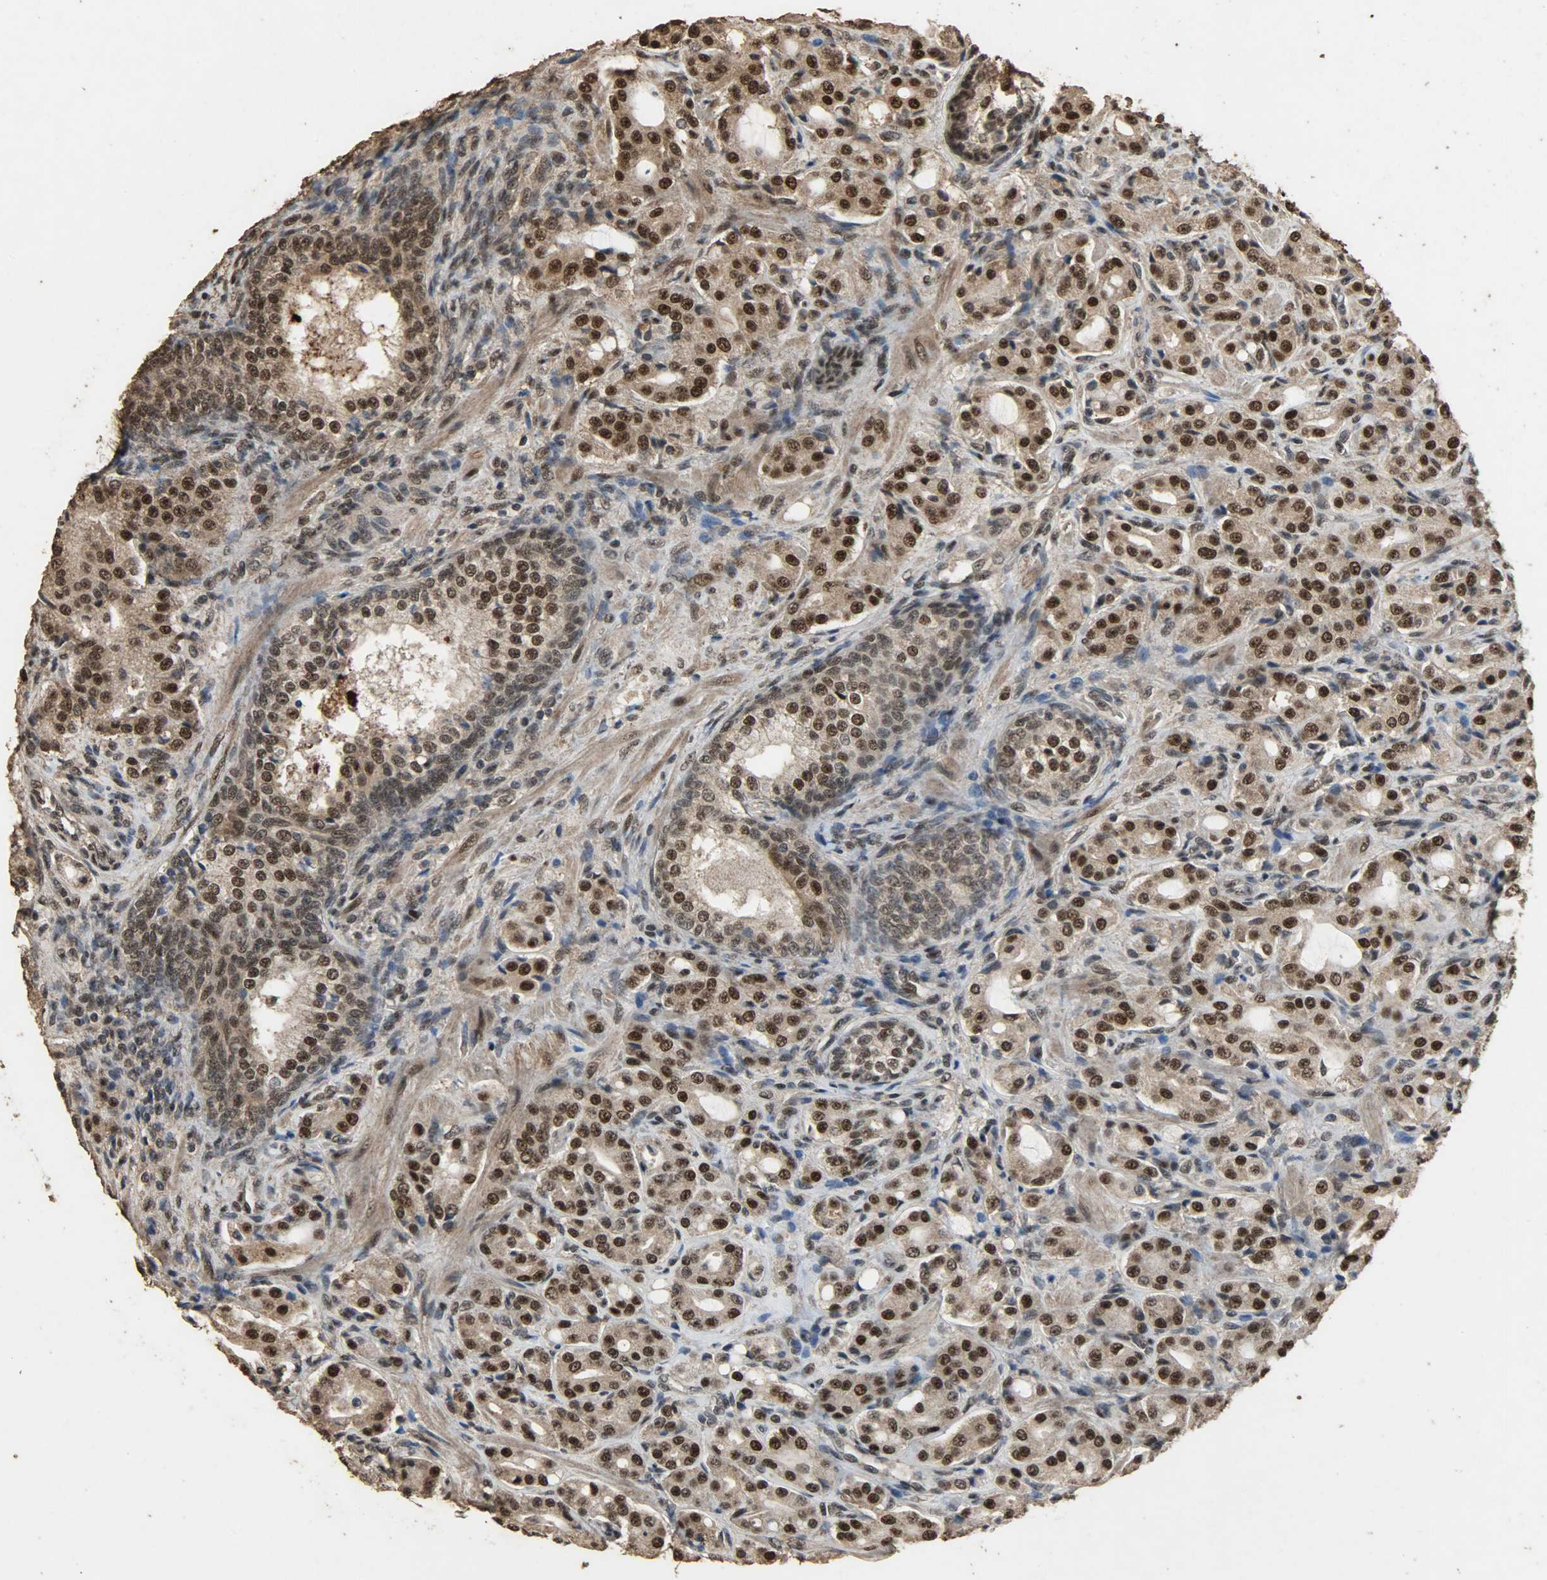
{"staining": {"intensity": "strong", "quantity": ">75%", "location": "cytoplasmic/membranous,nuclear"}, "tissue": "prostate cancer", "cell_type": "Tumor cells", "image_type": "cancer", "snomed": [{"axis": "morphology", "description": "Adenocarcinoma, High grade"}, {"axis": "topography", "description": "Prostate"}], "caption": "A brown stain highlights strong cytoplasmic/membranous and nuclear expression of a protein in human prostate adenocarcinoma (high-grade) tumor cells.", "gene": "CCNT2", "patient": {"sex": "male", "age": 72}}